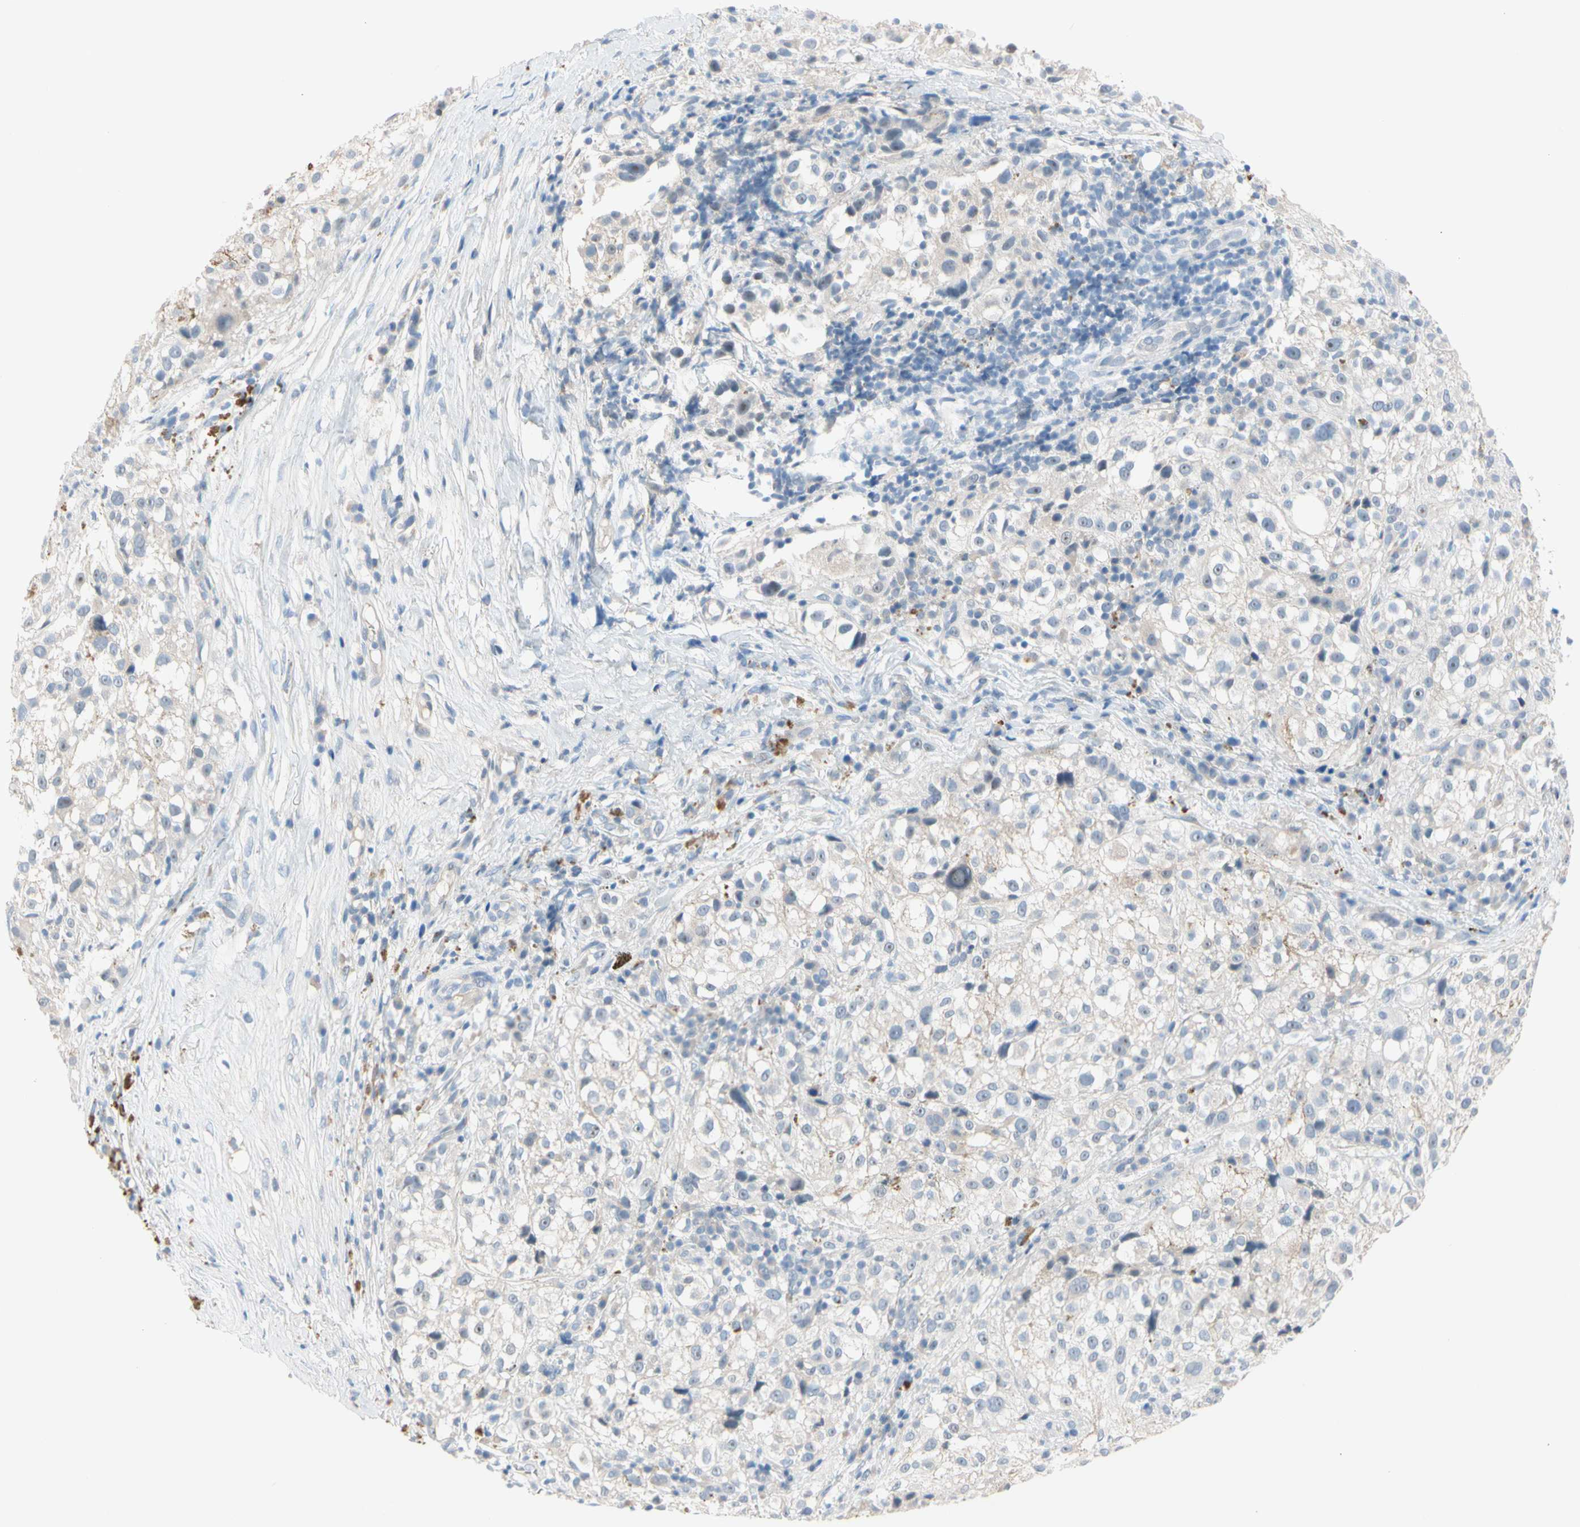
{"staining": {"intensity": "negative", "quantity": "none", "location": "none"}, "tissue": "melanoma", "cell_type": "Tumor cells", "image_type": "cancer", "snomed": [{"axis": "morphology", "description": "Necrosis, NOS"}, {"axis": "morphology", "description": "Malignant melanoma, NOS"}, {"axis": "topography", "description": "Skin"}], "caption": "IHC of malignant melanoma reveals no positivity in tumor cells. The staining was performed using DAB (3,3'-diaminobenzidine) to visualize the protein expression in brown, while the nuclei were stained in blue with hematoxylin (Magnification: 20x).", "gene": "MARK1", "patient": {"sex": "female", "age": 87}}